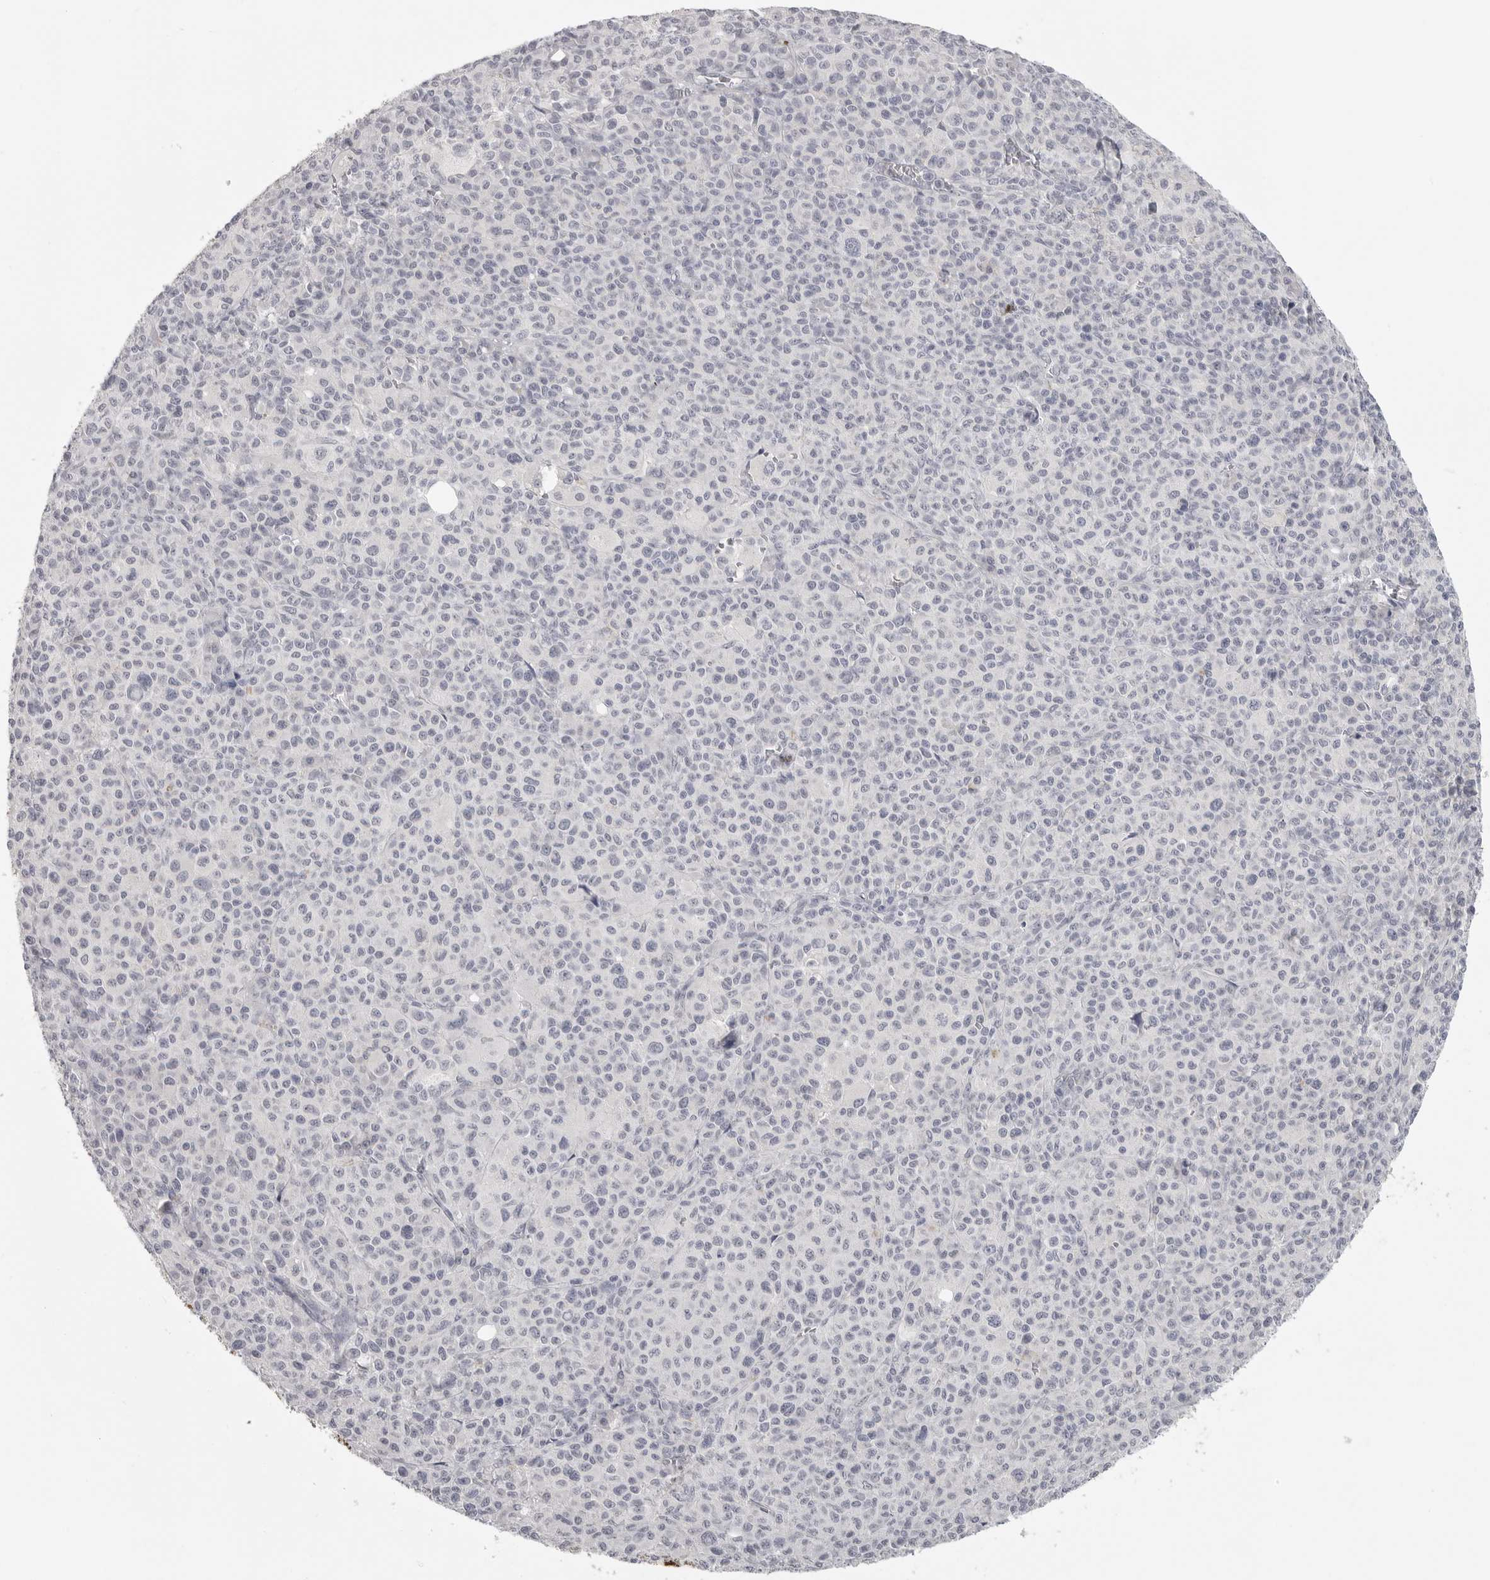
{"staining": {"intensity": "negative", "quantity": "none", "location": "none"}, "tissue": "melanoma", "cell_type": "Tumor cells", "image_type": "cancer", "snomed": [{"axis": "morphology", "description": "Malignant melanoma, Metastatic site"}, {"axis": "topography", "description": "Skin"}], "caption": "This image is of melanoma stained with immunohistochemistry (IHC) to label a protein in brown with the nuclei are counter-stained blue. There is no staining in tumor cells.", "gene": "HMGCS2", "patient": {"sex": "female", "age": 74}}